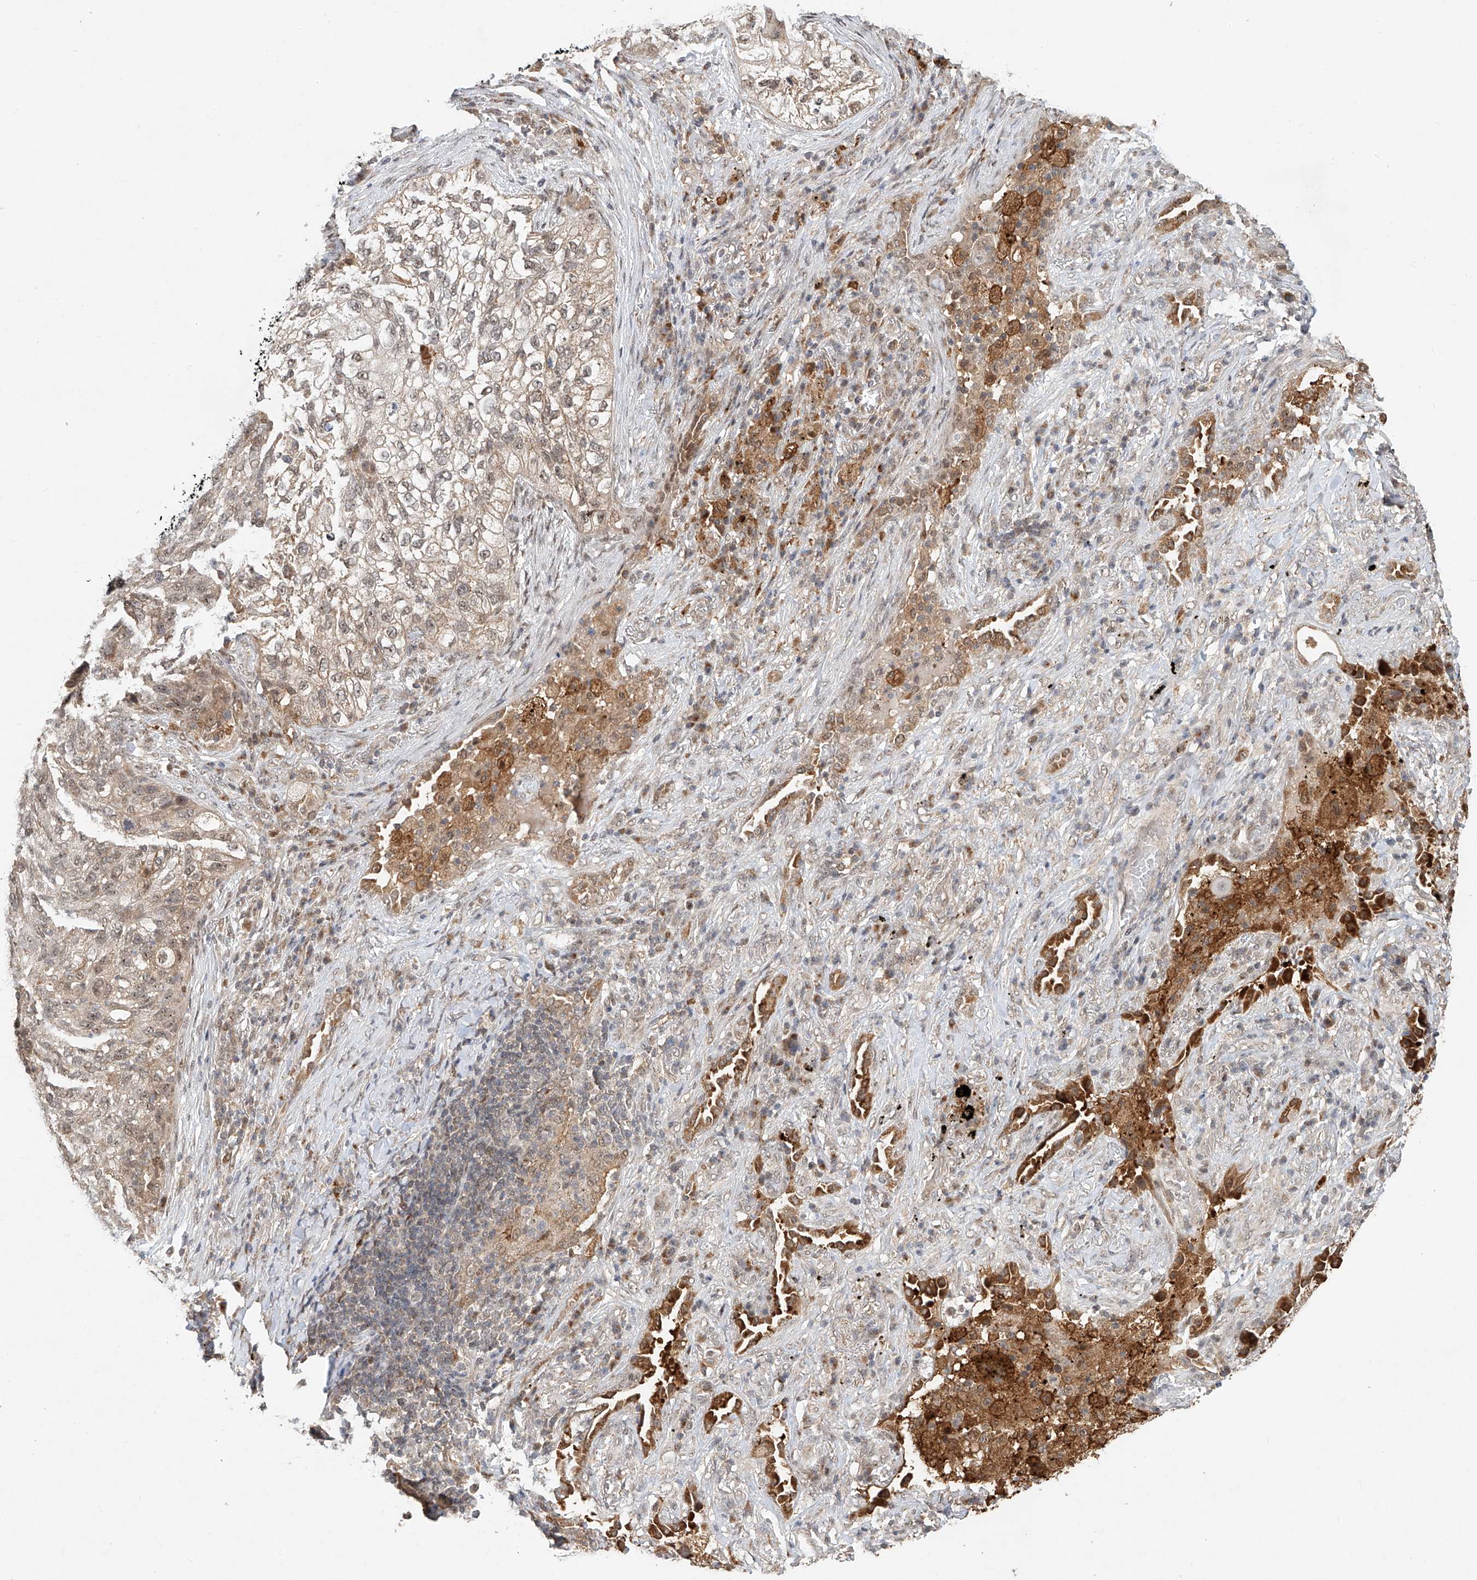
{"staining": {"intensity": "weak", "quantity": "<25%", "location": "nuclear"}, "tissue": "lung cancer", "cell_type": "Tumor cells", "image_type": "cancer", "snomed": [{"axis": "morphology", "description": "Squamous cell carcinoma, NOS"}, {"axis": "topography", "description": "Lung"}], "caption": "Immunohistochemistry photomicrograph of neoplastic tissue: lung cancer (squamous cell carcinoma) stained with DAB exhibits no significant protein expression in tumor cells. (DAB immunohistochemistry with hematoxylin counter stain).", "gene": "SYTL3", "patient": {"sex": "female", "age": 63}}